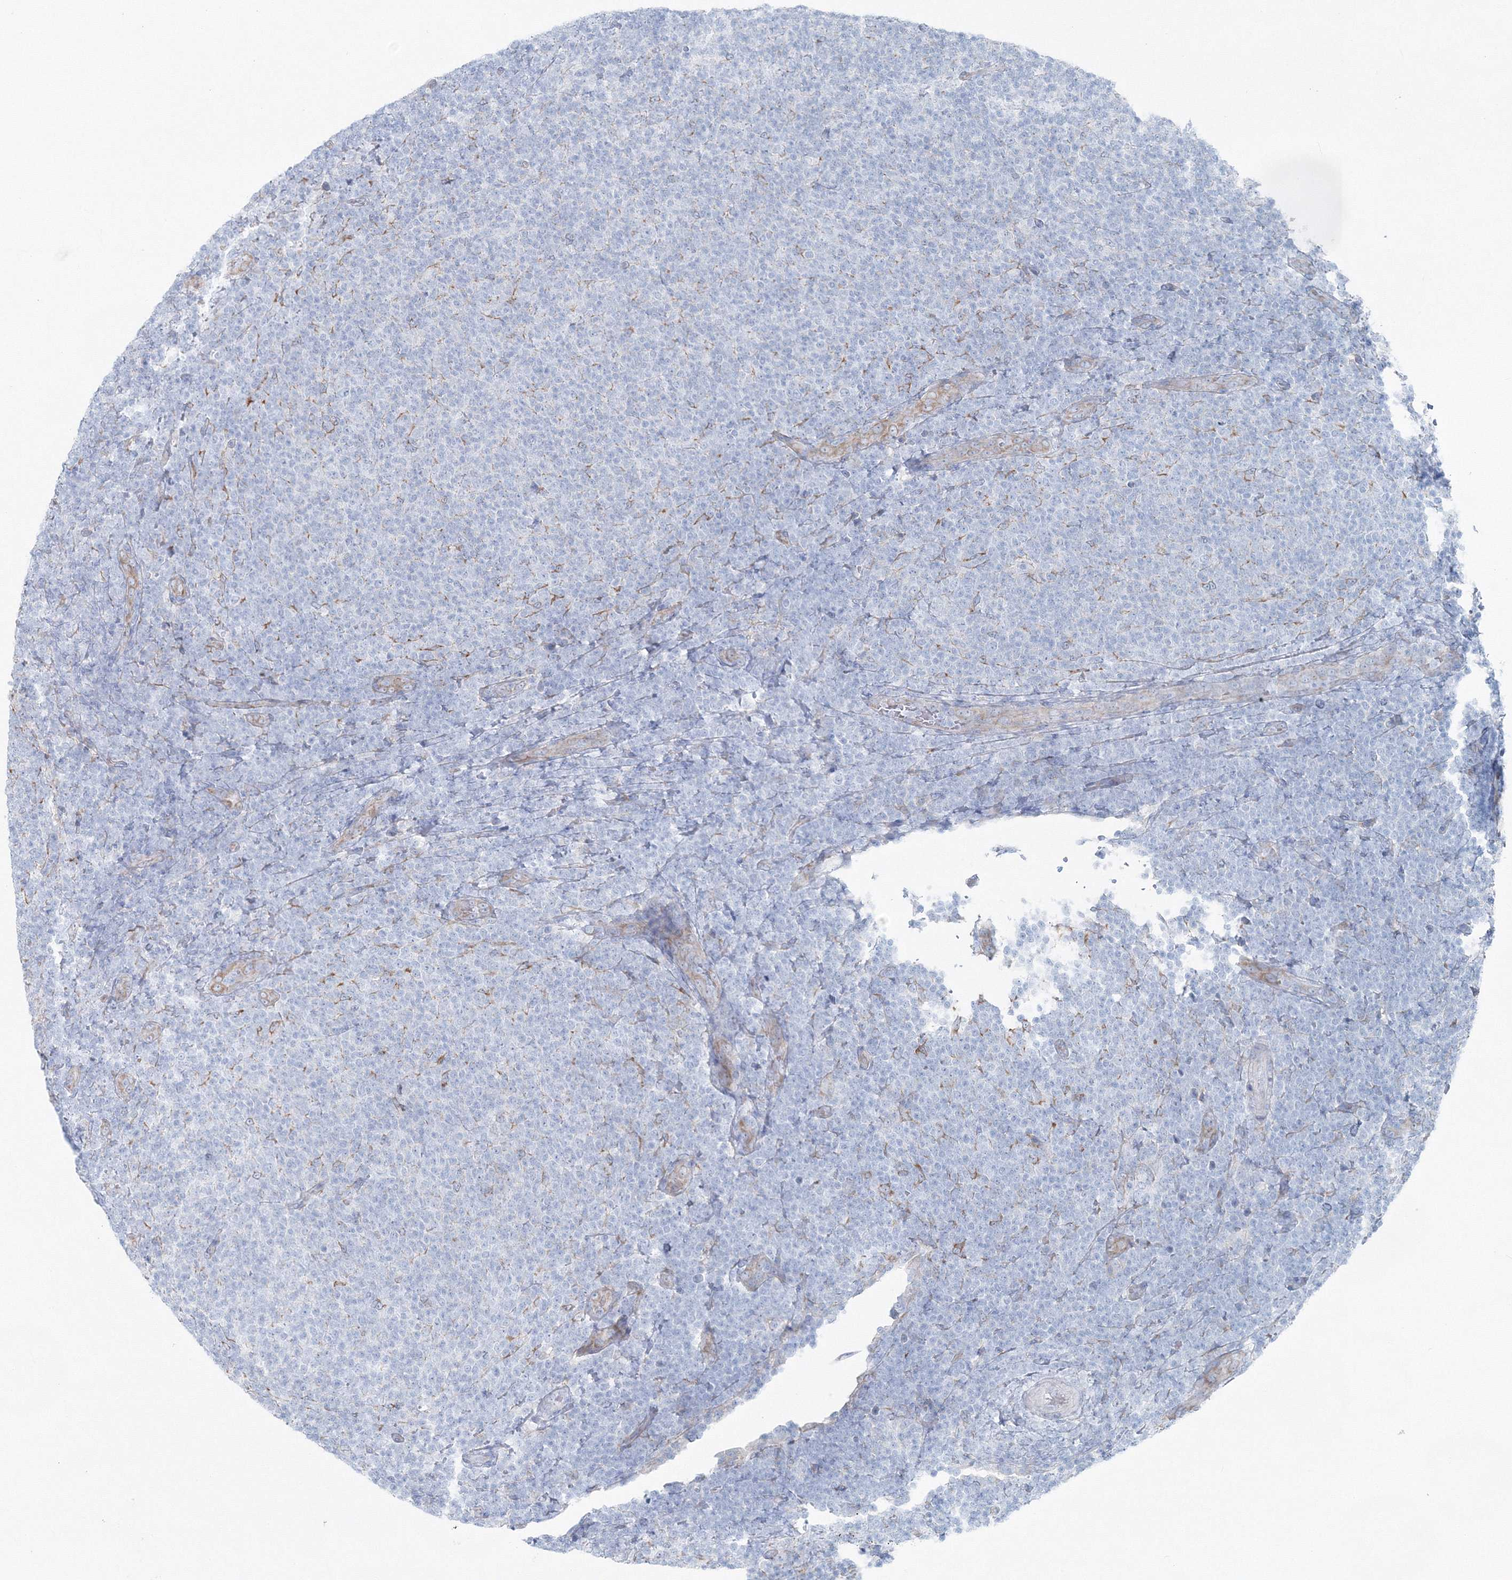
{"staining": {"intensity": "negative", "quantity": "none", "location": "none"}, "tissue": "lymphoma", "cell_type": "Tumor cells", "image_type": "cancer", "snomed": [{"axis": "morphology", "description": "Malignant lymphoma, non-Hodgkin's type, Low grade"}, {"axis": "topography", "description": "Lymph node"}], "caption": "Malignant lymphoma, non-Hodgkin's type (low-grade) was stained to show a protein in brown. There is no significant positivity in tumor cells.", "gene": "RCN1", "patient": {"sex": "male", "age": 66}}